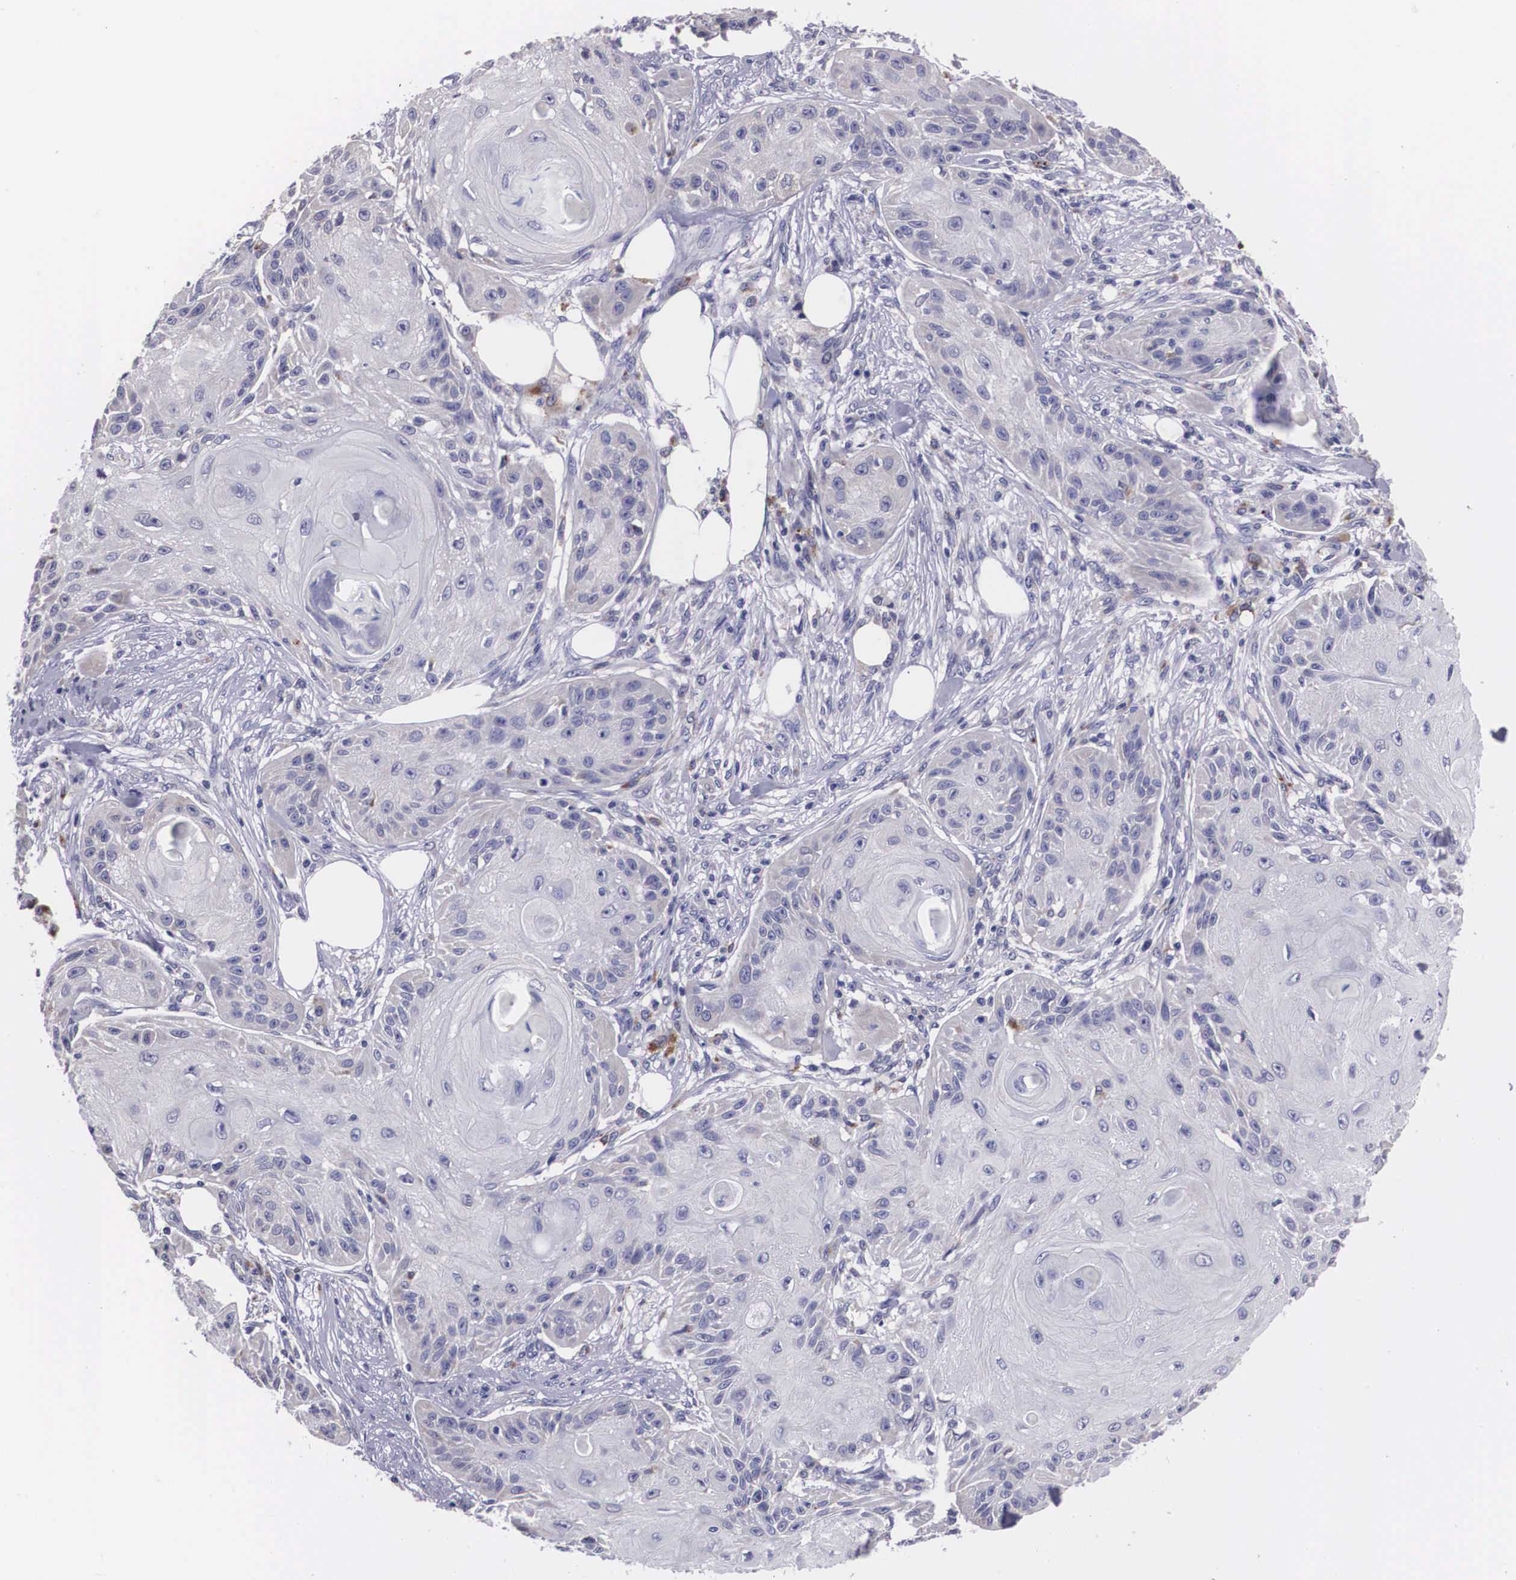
{"staining": {"intensity": "negative", "quantity": "none", "location": "none"}, "tissue": "skin cancer", "cell_type": "Tumor cells", "image_type": "cancer", "snomed": [{"axis": "morphology", "description": "Squamous cell carcinoma, NOS"}, {"axis": "topography", "description": "Skin"}], "caption": "Immunohistochemistry of squamous cell carcinoma (skin) shows no staining in tumor cells.", "gene": "CRELD2", "patient": {"sex": "female", "age": 88}}